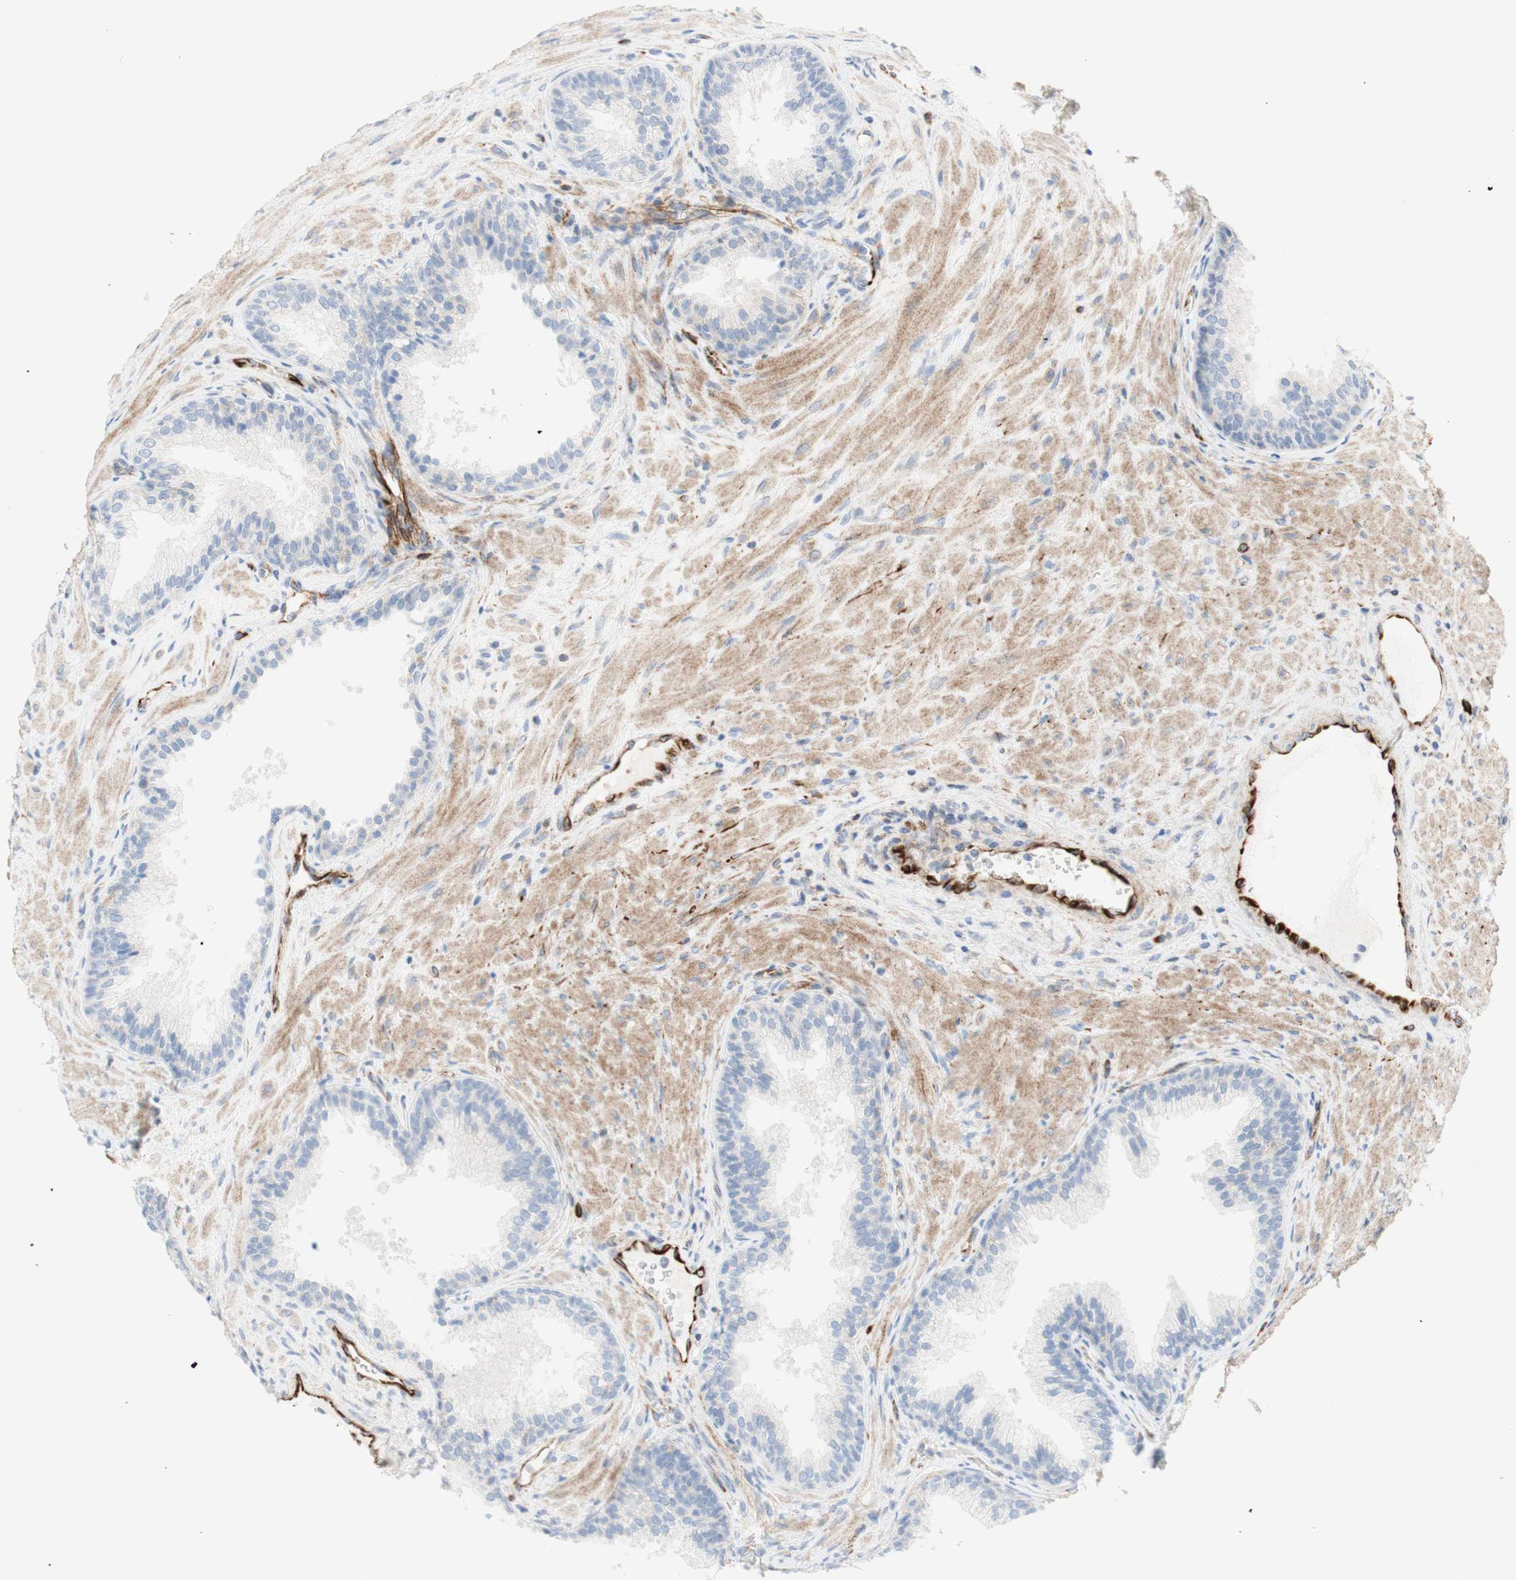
{"staining": {"intensity": "negative", "quantity": "none", "location": "none"}, "tissue": "prostate", "cell_type": "Glandular cells", "image_type": "normal", "snomed": [{"axis": "morphology", "description": "Normal tissue, NOS"}, {"axis": "topography", "description": "Prostate"}], "caption": "DAB (3,3'-diaminobenzidine) immunohistochemical staining of normal human prostate demonstrates no significant expression in glandular cells. The staining is performed using DAB brown chromogen with nuclei counter-stained in using hematoxylin.", "gene": "POU2AF1", "patient": {"sex": "male", "age": 76}}